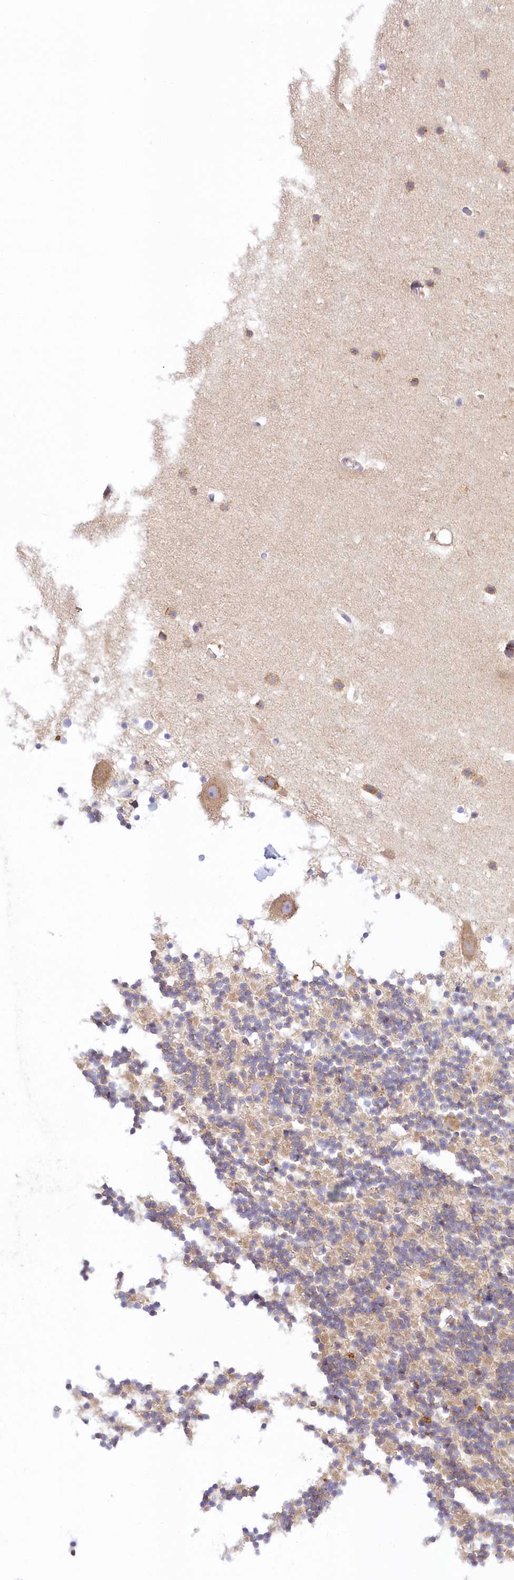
{"staining": {"intensity": "moderate", "quantity": "25%-75%", "location": "cytoplasmic/membranous"}, "tissue": "cerebellum", "cell_type": "Cells in granular layer", "image_type": "normal", "snomed": [{"axis": "morphology", "description": "Normal tissue, NOS"}, {"axis": "topography", "description": "Cerebellum"}], "caption": "Protein expression analysis of normal human cerebellum reveals moderate cytoplasmic/membranous positivity in about 25%-75% of cells in granular layer. The protein of interest is shown in brown color, while the nuclei are stained blue.", "gene": "ARFGEF3", "patient": {"sex": "male", "age": 57}}